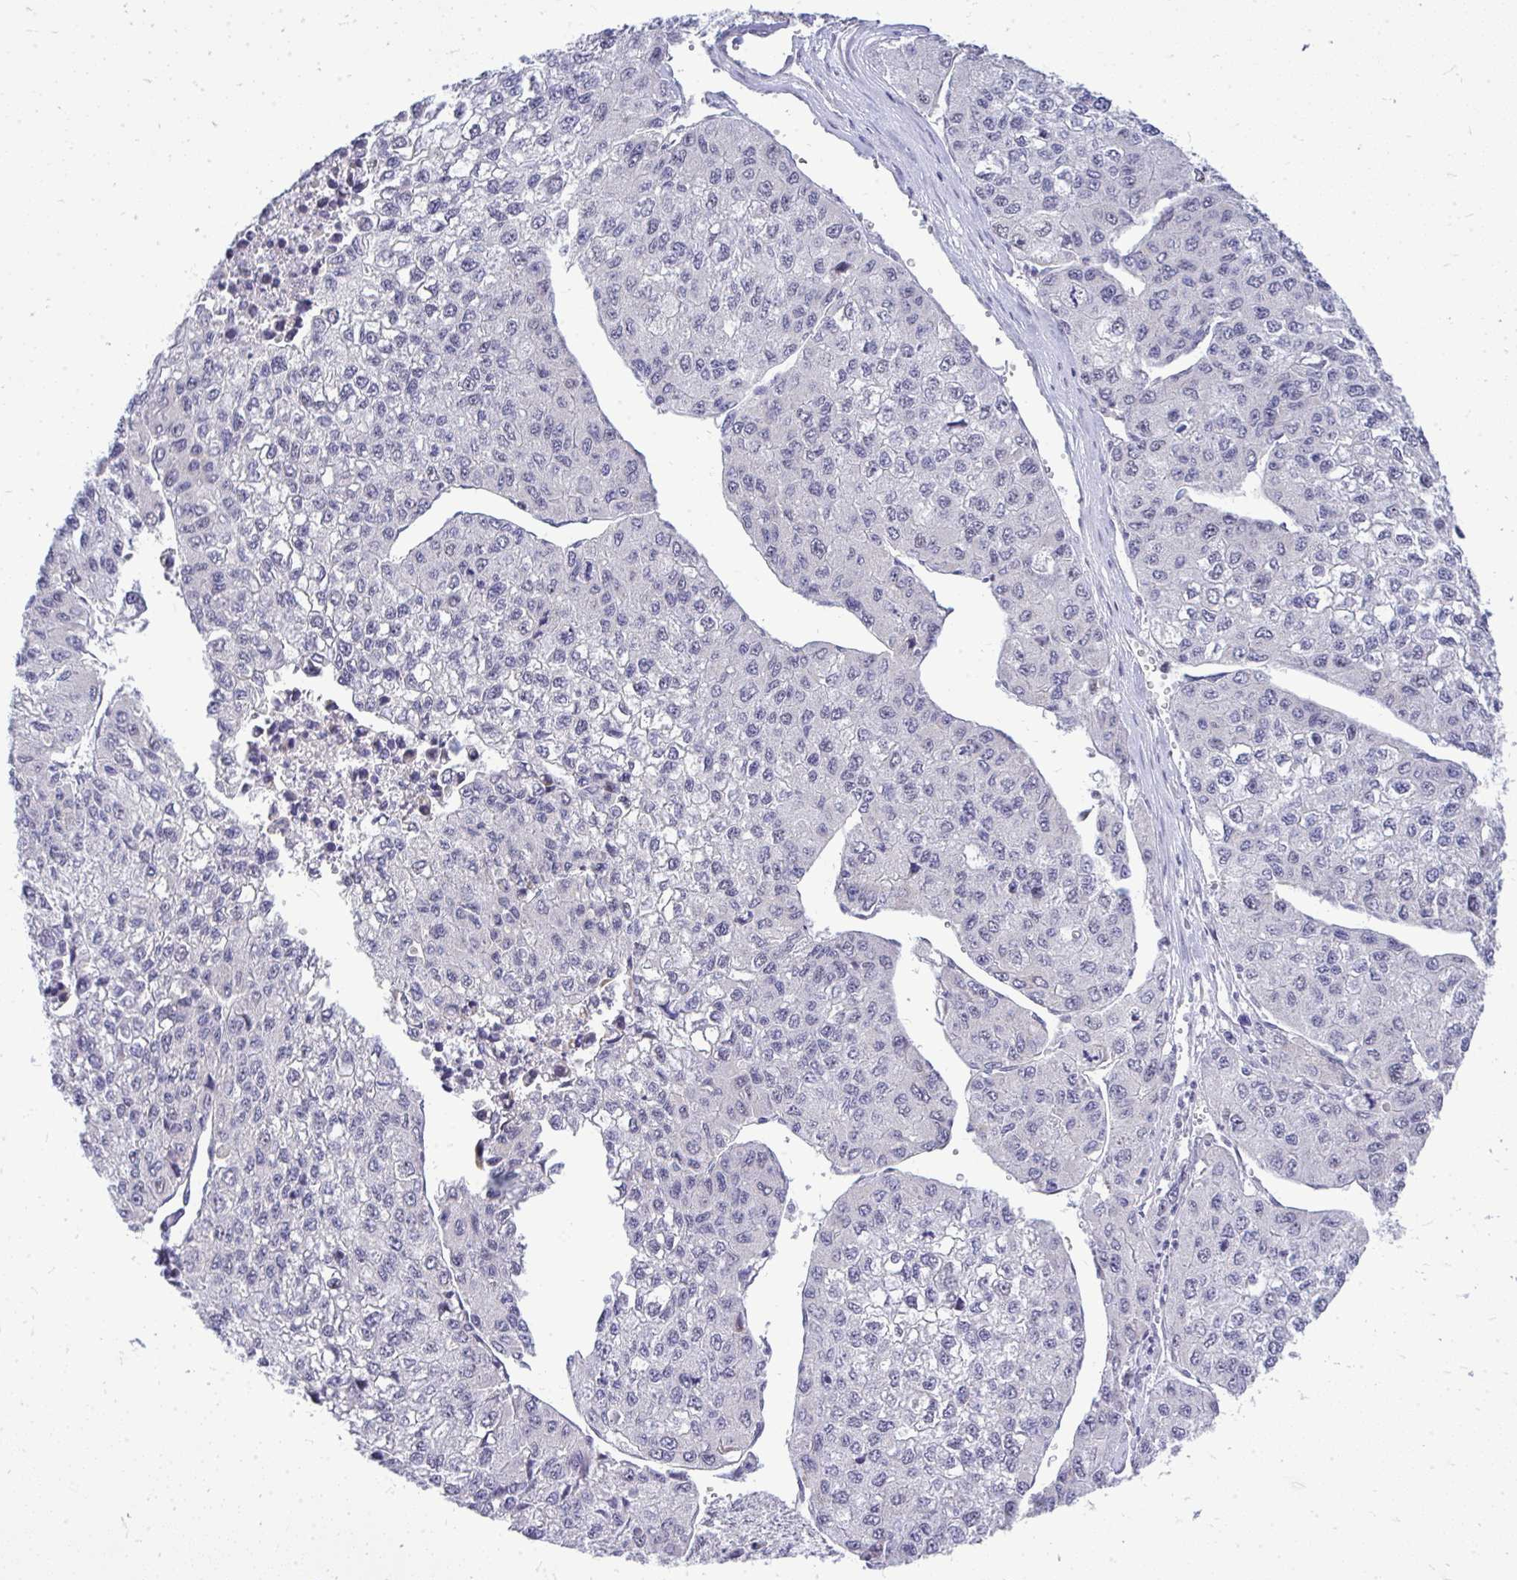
{"staining": {"intensity": "negative", "quantity": "none", "location": "none"}, "tissue": "liver cancer", "cell_type": "Tumor cells", "image_type": "cancer", "snomed": [{"axis": "morphology", "description": "Carcinoma, Hepatocellular, NOS"}, {"axis": "topography", "description": "Liver"}], "caption": "Image shows no protein staining in tumor cells of liver cancer (hepatocellular carcinoma) tissue.", "gene": "OR8D1", "patient": {"sex": "female", "age": 66}}